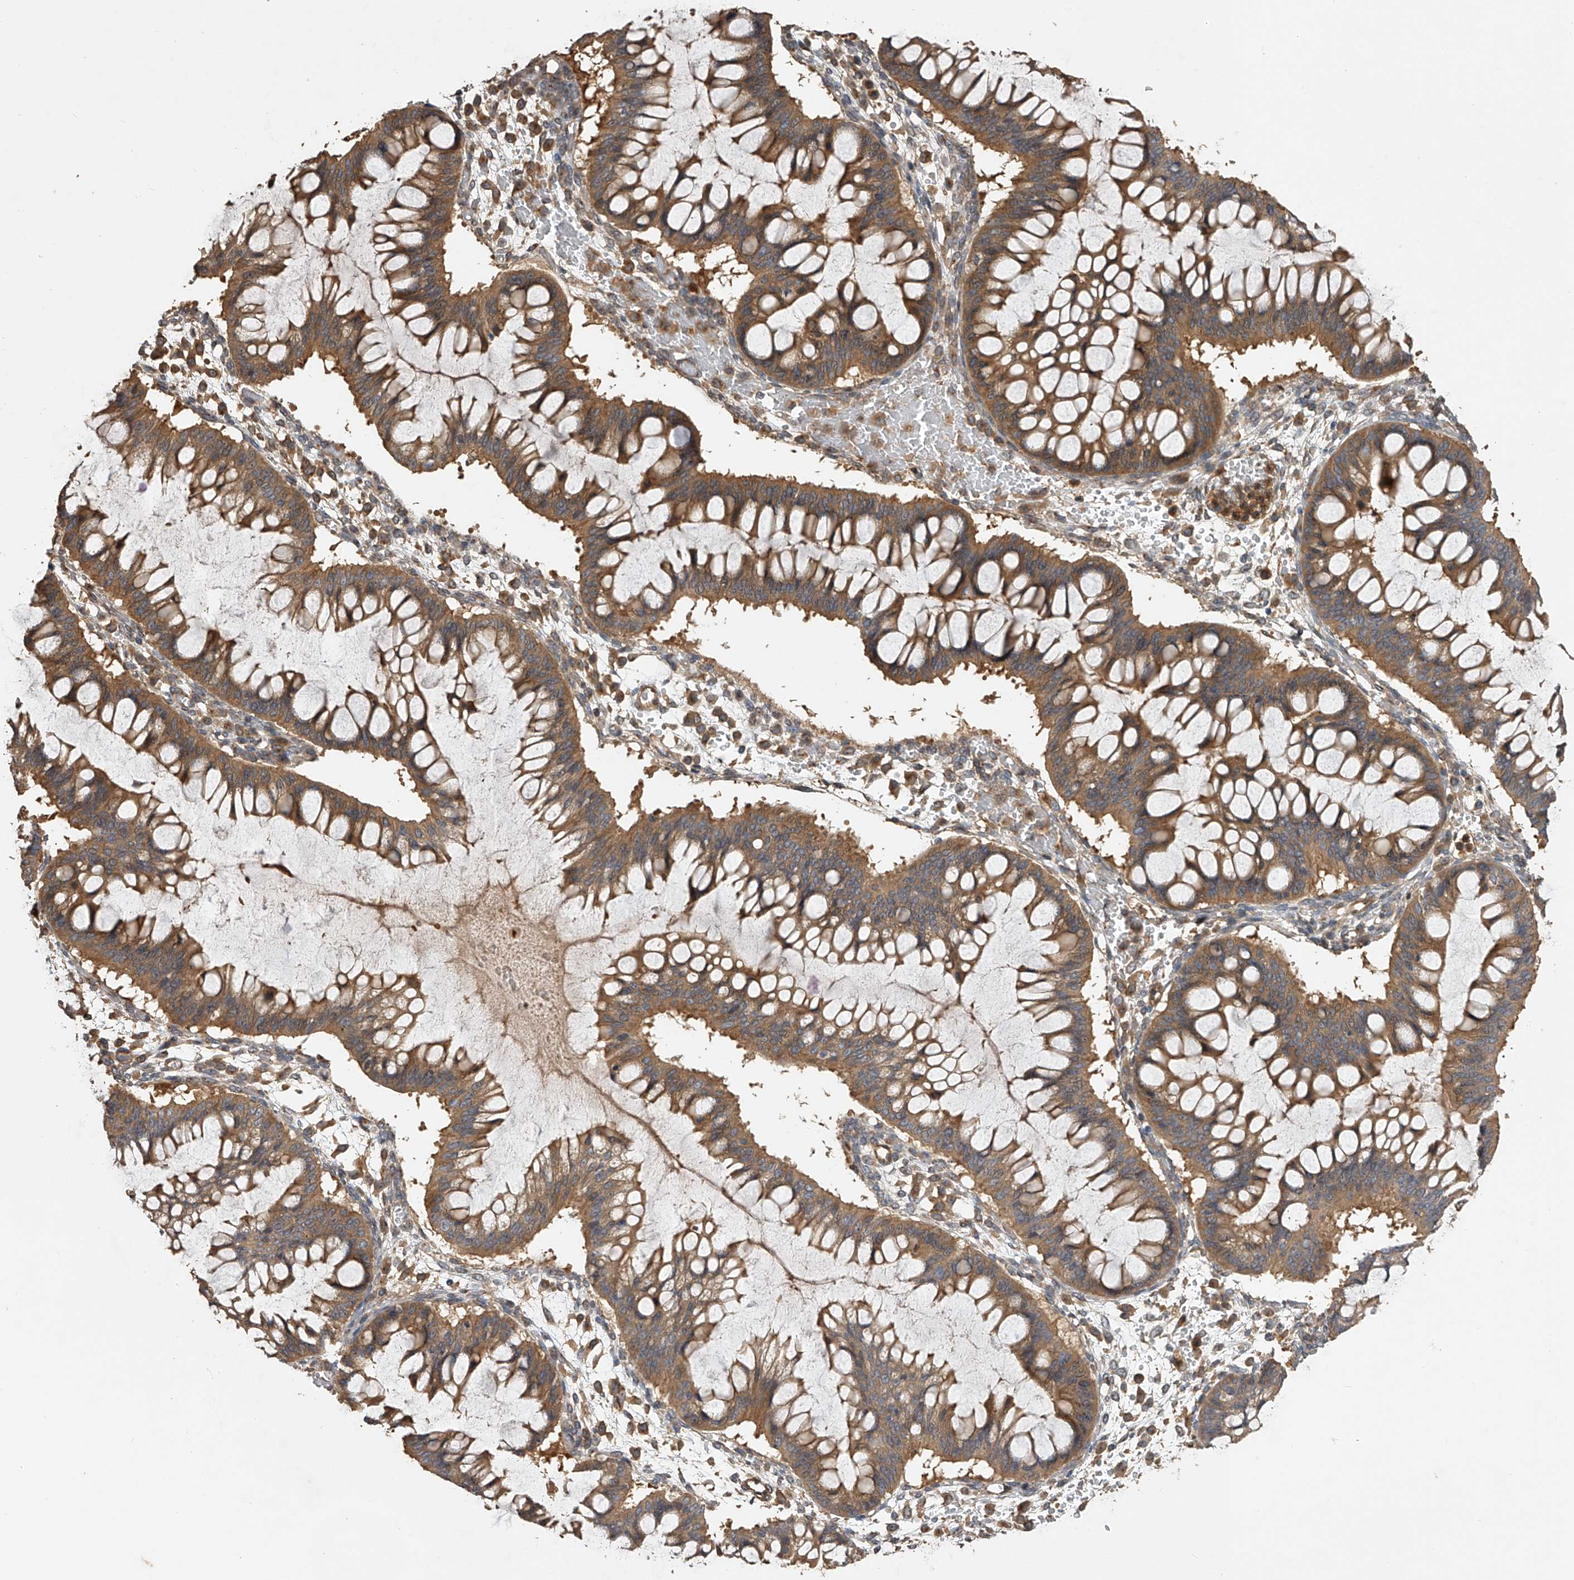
{"staining": {"intensity": "moderate", "quantity": ">75%", "location": "cytoplasmic/membranous"}, "tissue": "ovarian cancer", "cell_type": "Tumor cells", "image_type": "cancer", "snomed": [{"axis": "morphology", "description": "Cystadenocarcinoma, mucinous, NOS"}, {"axis": "topography", "description": "Ovary"}], "caption": "A photomicrograph of ovarian cancer (mucinous cystadenocarcinoma) stained for a protein displays moderate cytoplasmic/membranous brown staining in tumor cells.", "gene": "PTPRA", "patient": {"sex": "female", "age": 73}}